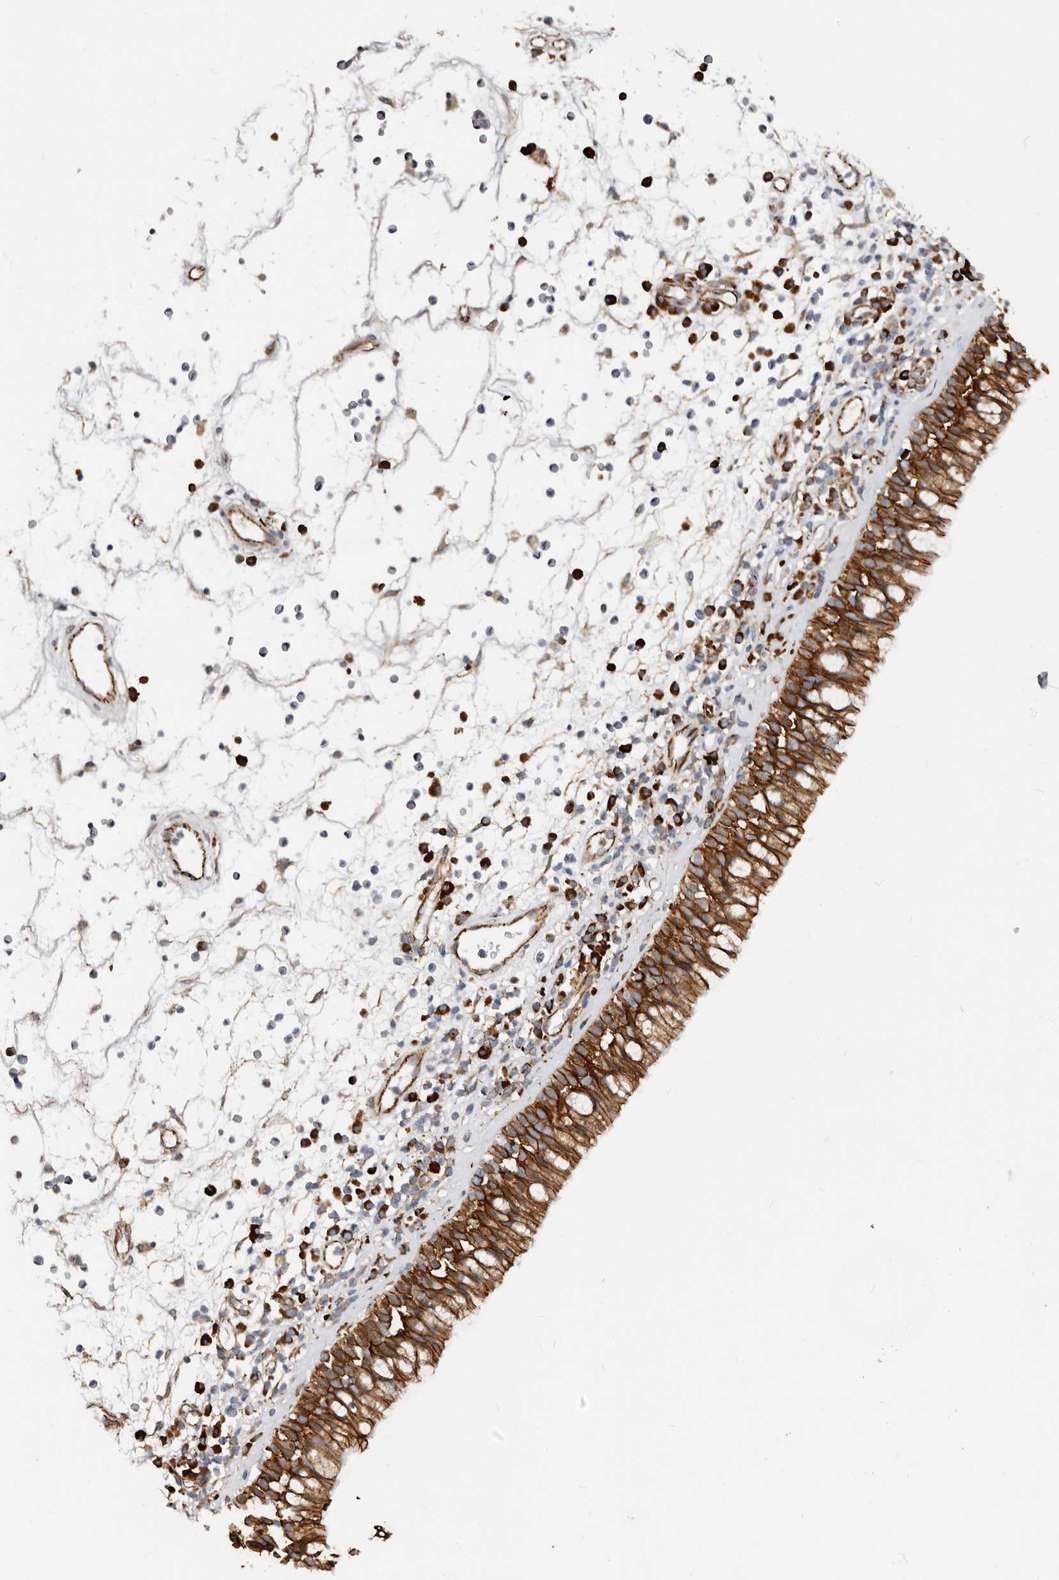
{"staining": {"intensity": "strong", "quantity": ">75%", "location": "cytoplasmic/membranous"}, "tissue": "nasopharynx", "cell_type": "Respiratory epithelial cells", "image_type": "normal", "snomed": [{"axis": "morphology", "description": "Normal tissue, NOS"}, {"axis": "morphology", "description": "Inflammation, NOS"}, {"axis": "morphology", "description": "Malignant melanoma, Metastatic site"}, {"axis": "topography", "description": "Nasopharynx"}], "caption": "Respiratory epithelial cells demonstrate strong cytoplasmic/membranous positivity in approximately >75% of cells in unremarkable nasopharynx. Immunohistochemistry (ihc) stains the protein in brown and the nuclei are stained blue.", "gene": "CTNNB1", "patient": {"sex": "male", "age": 70}}